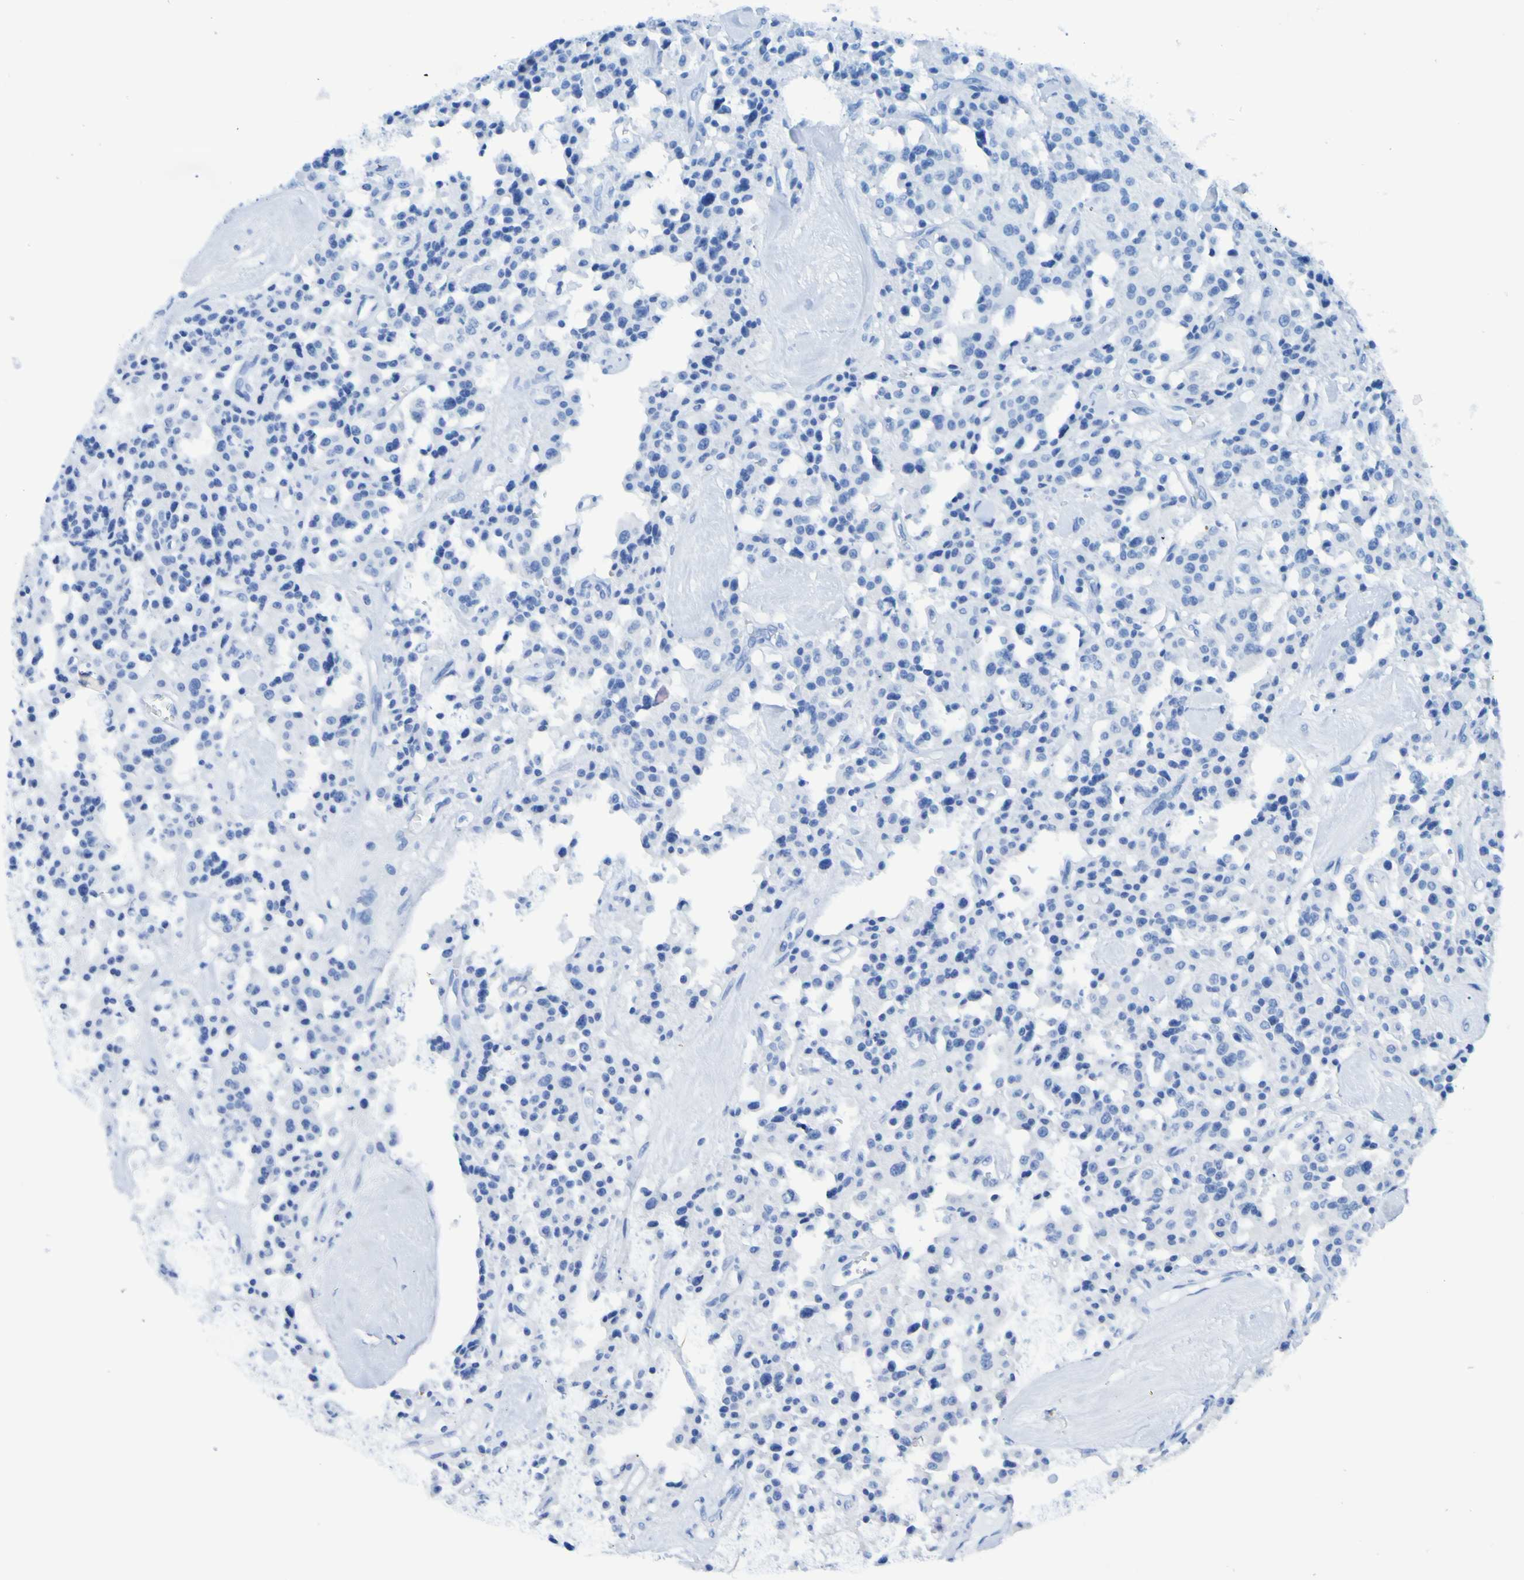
{"staining": {"intensity": "negative", "quantity": "none", "location": "none"}, "tissue": "carcinoid", "cell_type": "Tumor cells", "image_type": "cancer", "snomed": [{"axis": "morphology", "description": "Carcinoid, malignant, NOS"}, {"axis": "topography", "description": "Lung"}], "caption": "The image reveals no staining of tumor cells in carcinoid (malignant). The staining was performed using DAB (3,3'-diaminobenzidine) to visualize the protein expression in brown, while the nuclei were stained in blue with hematoxylin (Magnification: 20x).", "gene": "DPEP1", "patient": {"sex": "male", "age": 30}}